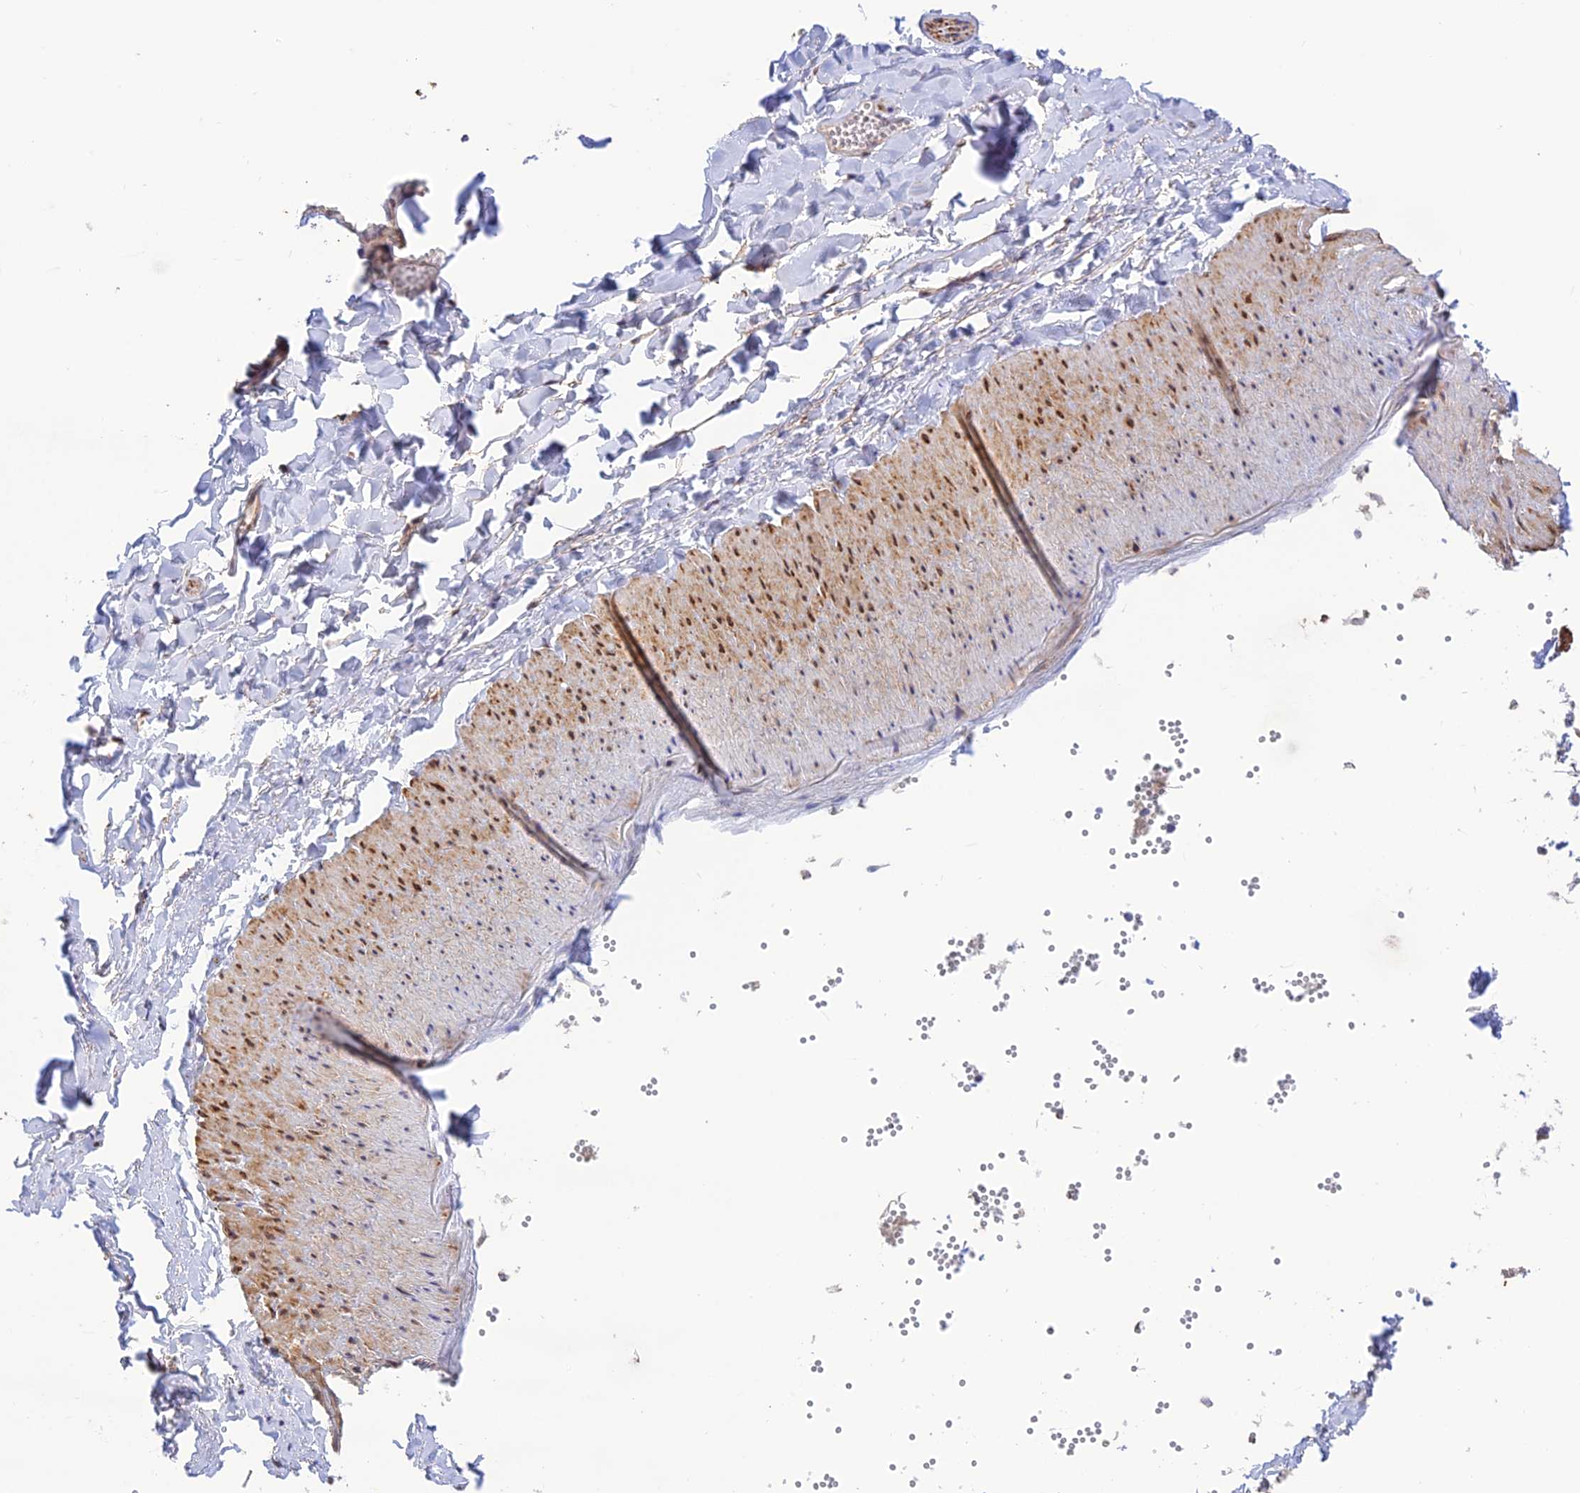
{"staining": {"intensity": "negative", "quantity": "none", "location": "none"}, "tissue": "adipose tissue", "cell_type": "Adipocytes", "image_type": "normal", "snomed": [{"axis": "morphology", "description": "Normal tissue, NOS"}, {"axis": "topography", "description": "Gallbladder"}, {"axis": "topography", "description": "Peripheral nerve tissue"}], "caption": "This photomicrograph is of normal adipose tissue stained with immunohistochemistry (IHC) to label a protein in brown with the nuclei are counter-stained blue. There is no positivity in adipocytes. (Immunohistochemistry, brightfield microscopy, high magnification).", "gene": "WDR55", "patient": {"sex": "male", "age": 38}}